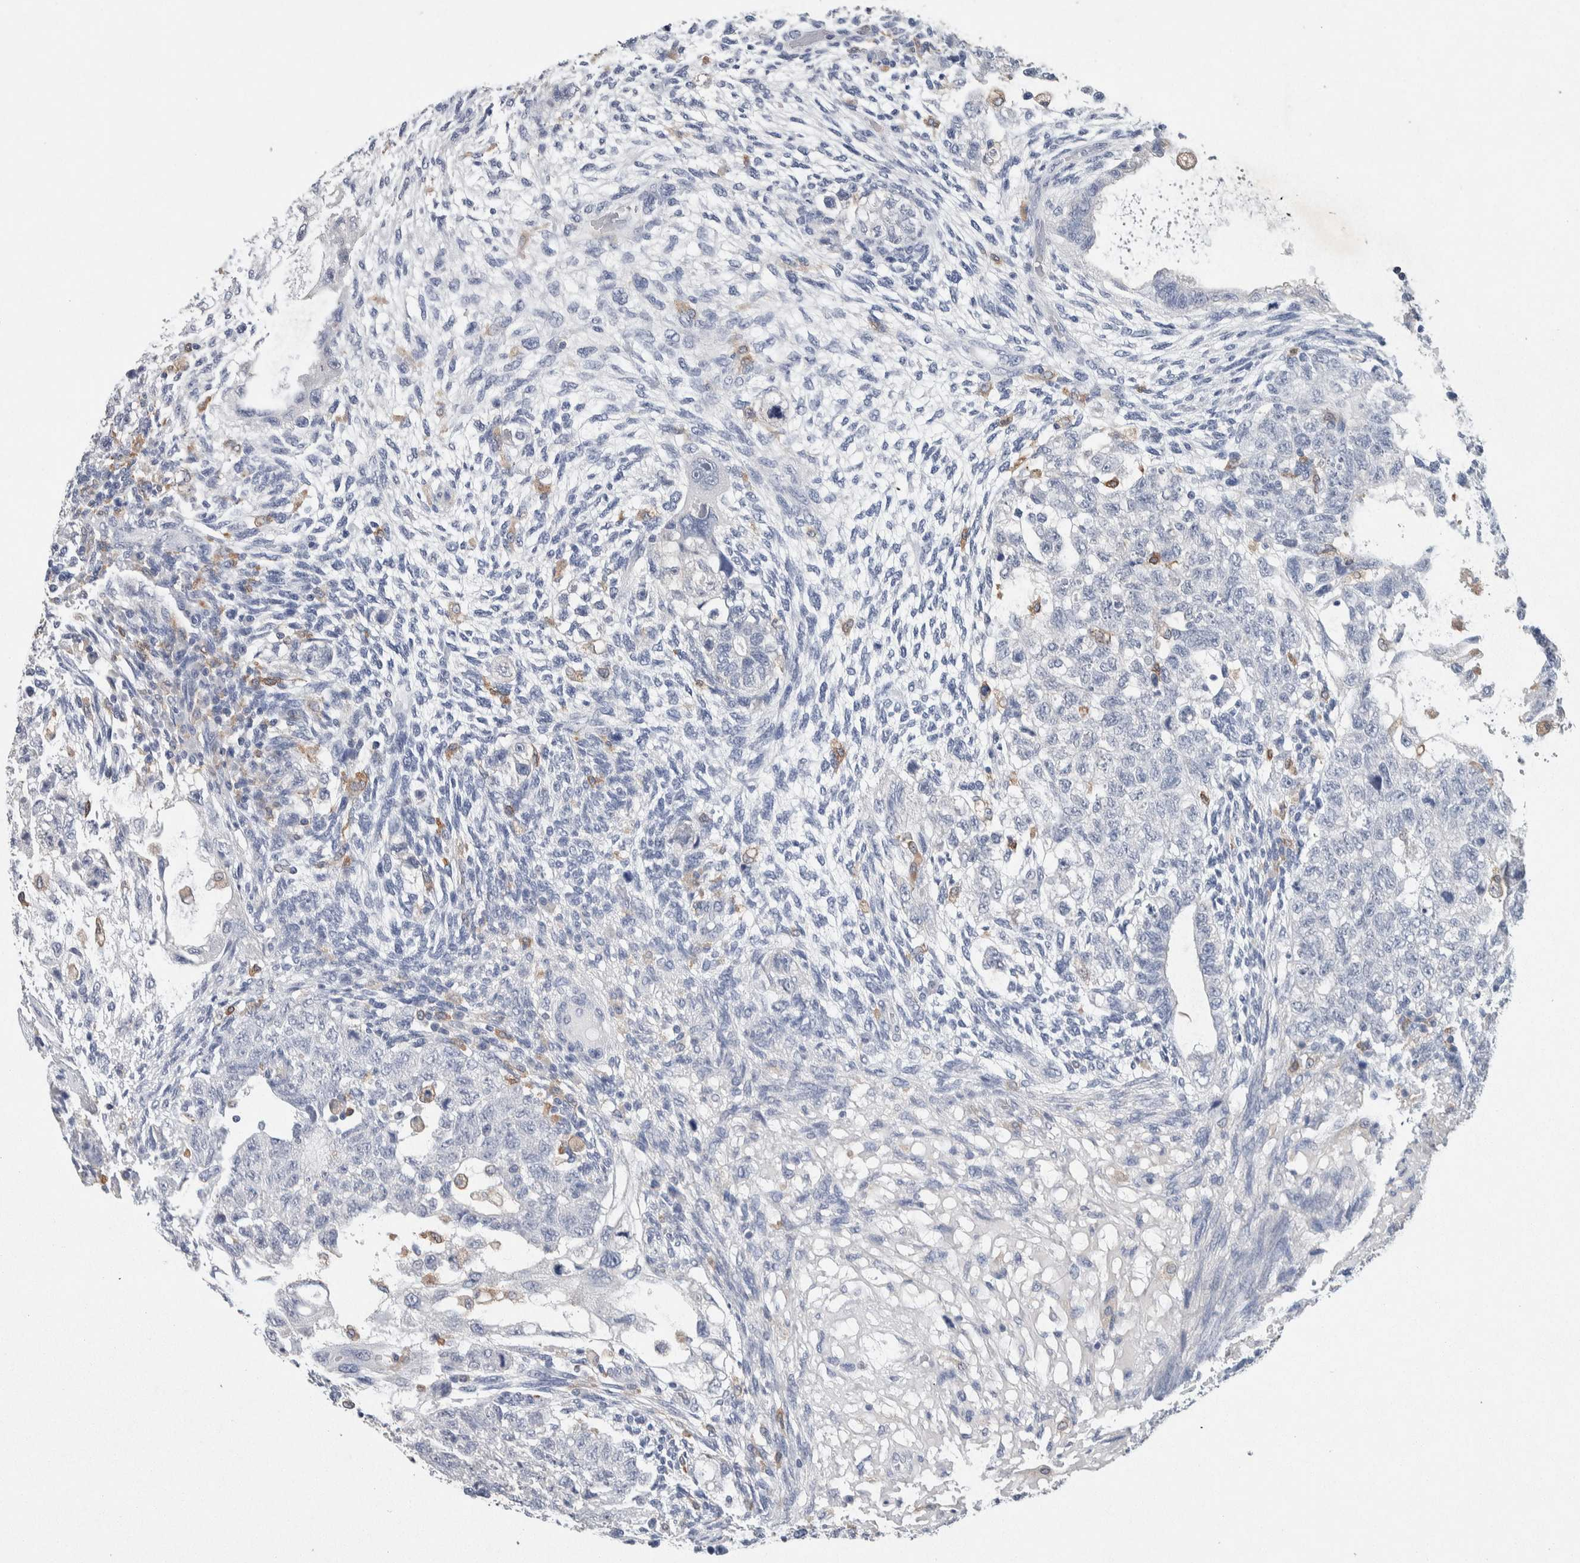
{"staining": {"intensity": "negative", "quantity": "none", "location": "none"}, "tissue": "testis cancer", "cell_type": "Tumor cells", "image_type": "cancer", "snomed": [{"axis": "morphology", "description": "Normal tissue, NOS"}, {"axis": "morphology", "description": "Carcinoma, Embryonal, NOS"}, {"axis": "topography", "description": "Testis"}], "caption": "A high-resolution photomicrograph shows immunohistochemistry staining of testis cancer, which displays no significant expression in tumor cells.", "gene": "NCF2", "patient": {"sex": "male", "age": 36}}